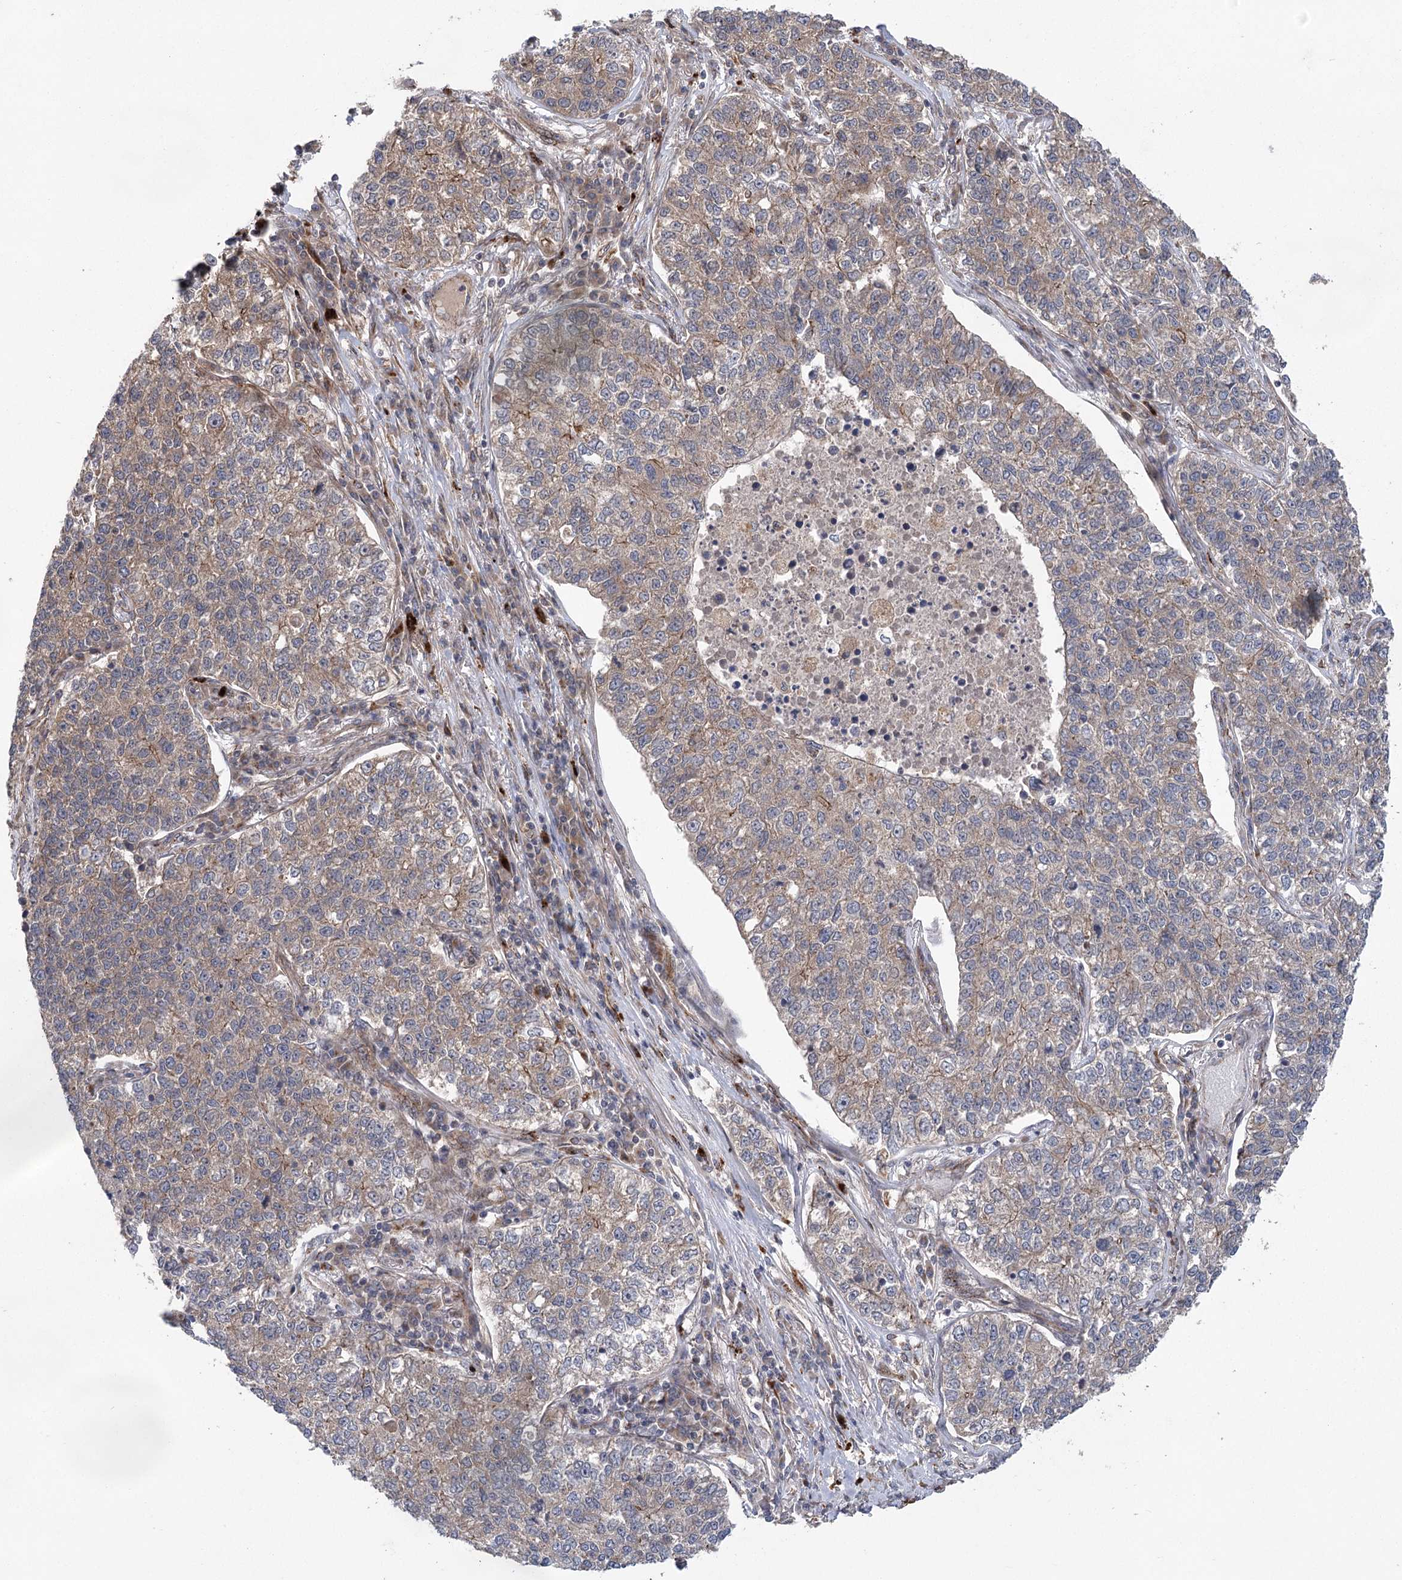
{"staining": {"intensity": "weak", "quantity": "25%-75%", "location": "cytoplasmic/membranous"}, "tissue": "lung cancer", "cell_type": "Tumor cells", "image_type": "cancer", "snomed": [{"axis": "morphology", "description": "Adenocarcinoma, NOS"}, {"axis": "topography", "description": "Lung"}], "caption": "Approximately 25%-75% of tumor cells in lung cancer reveal weak cytoplasmic/membranous protein expression as visualized by brown immunohistochemical staining.", "gene": "METTL24", "patient": {"sex": "male", "age": 49}}